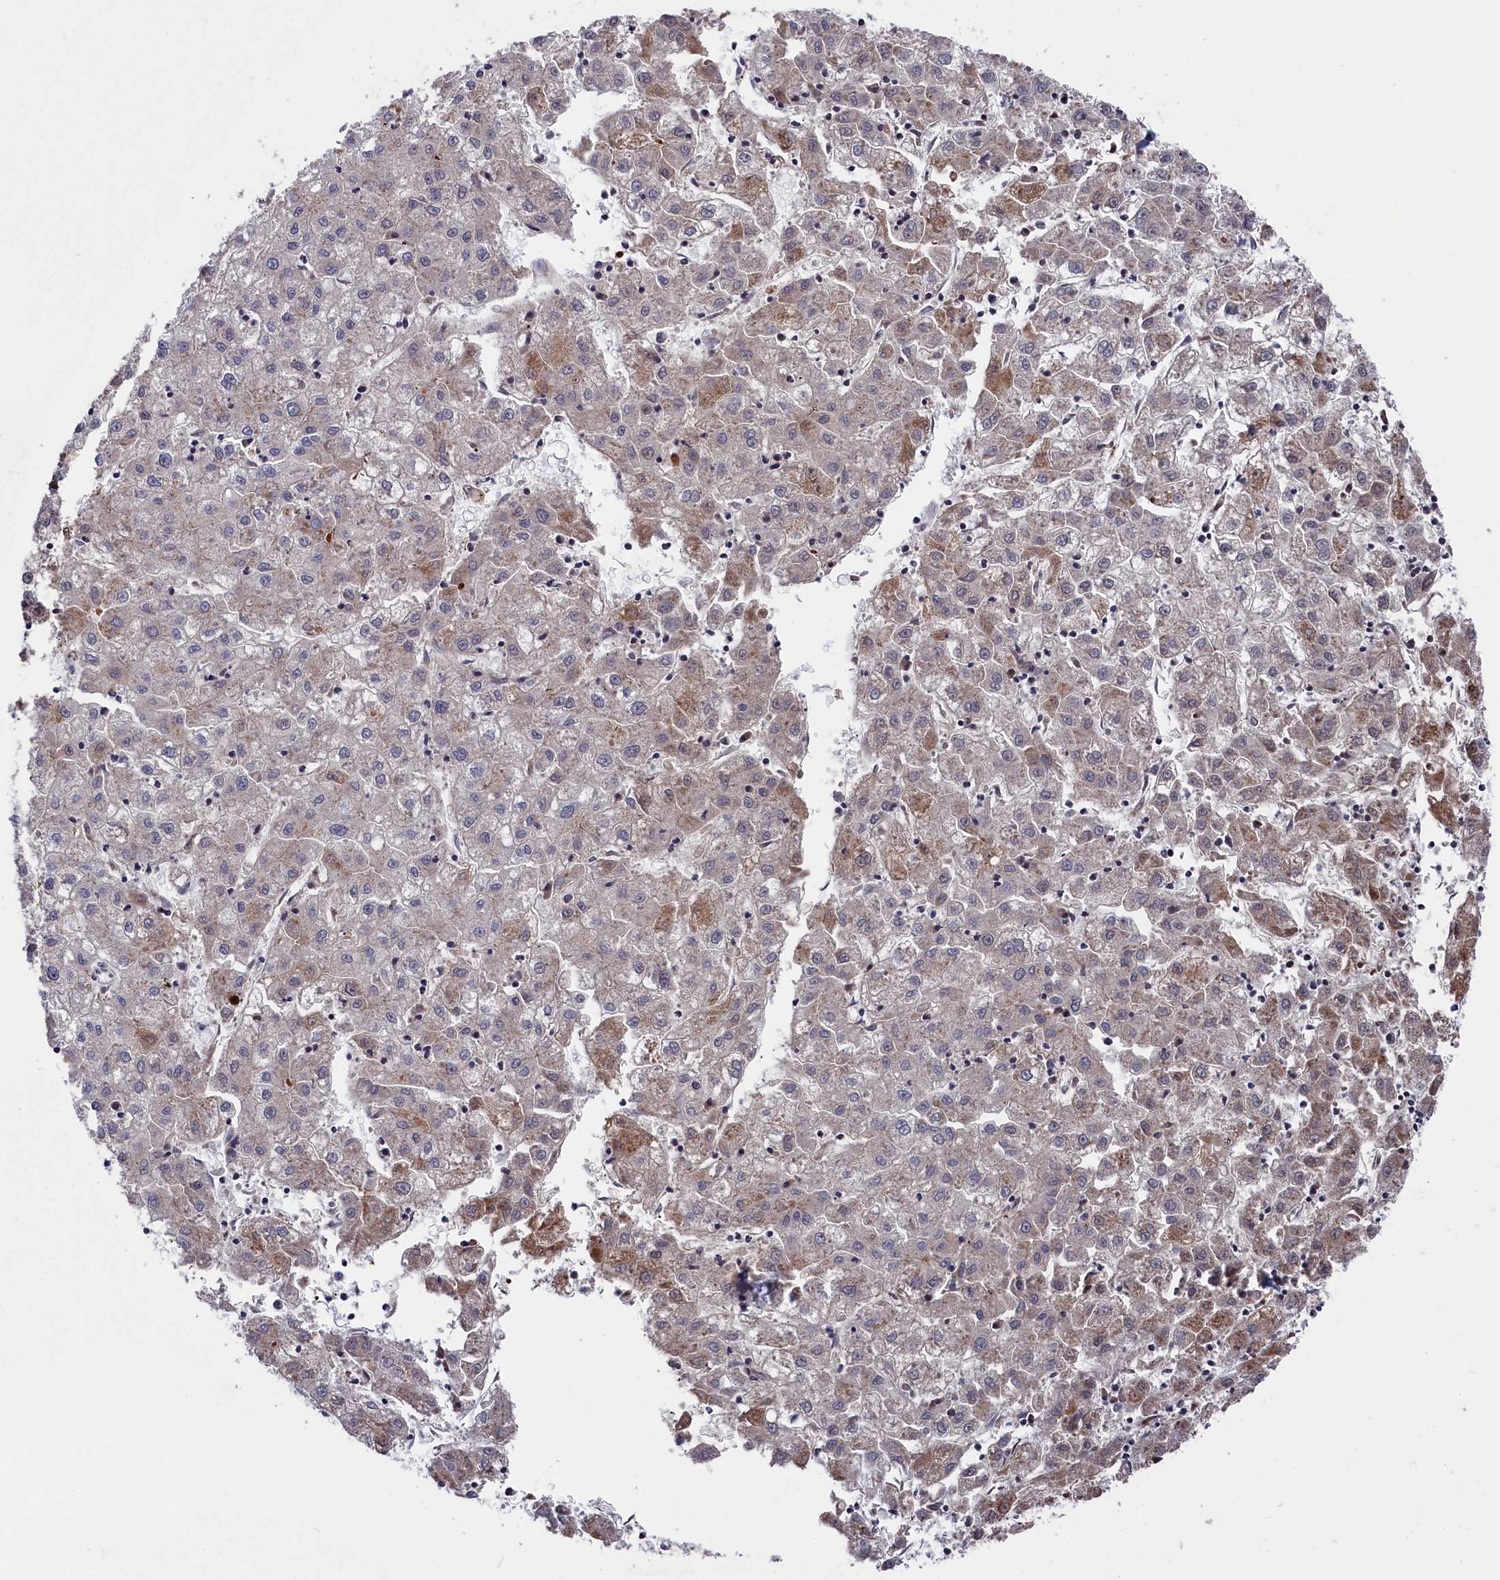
{"staining": {"intensity": "moderate", "quantity": "<25%", "location": "cytoplasmic/membranous"}, "tissue": "liver cancer", "cell_type": "Tumor cells", "image_type": "cancer", "snomed": [{"axis": "morphology", "description": "Carcinoma, Hepatocellular, NOS"}, {"axis": "topography", "description": "Liver"}], "caption": "Protein expression analysis of human liver hepatocellular carcinoma reveals moderate cytoplasmic/membranous staining in about <25% of tumor cells. Immunohistochemistry (ihc) stains the protein in brown and the nuclei are stained blue.", "gene": "GPR108", "patient": {"sex": "male", "age": 72}}